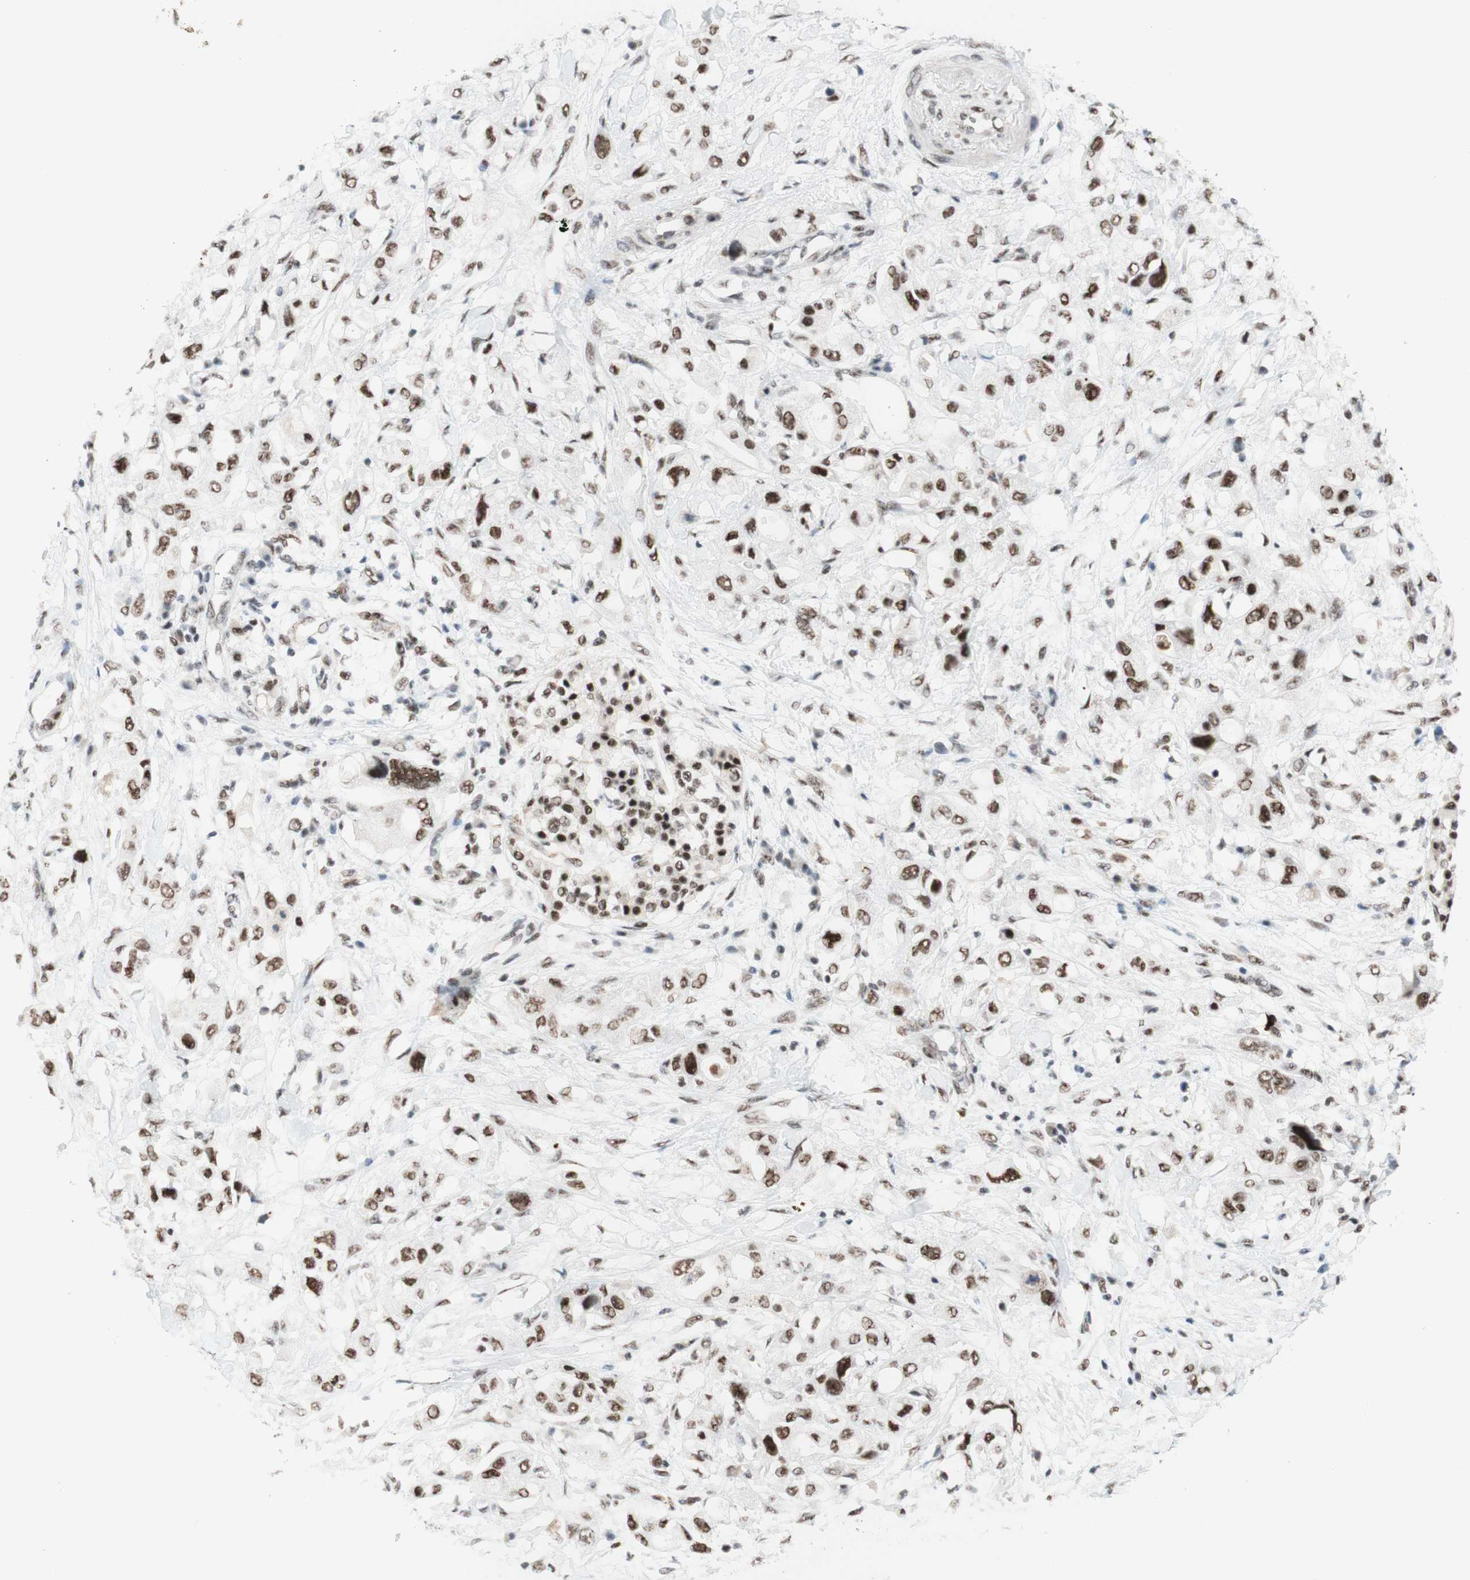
{"staining": {"intensity": "moderate", "quantity": ">75%", "location": "nuclear"}, "tissue": "pancreatic cancer", "cell_type": "Tumor cells", "image_type": "cancer", "snomed": [{"axis": "morphology", "description": "Adenocarcinoma, NOS"}, {"axis": "topography", "description": "Pancreas"}], "caption": "IHC histopathology image of neoplastic tissue: pancreatic cancer stained using IHC reveals medium levels of moderate protein expression localized specifically in the nuclear of tumor cells, appearing as a nuclear brown color.", "gene": "PRPF19", "patient": {"sex": "female", "age": 56}}